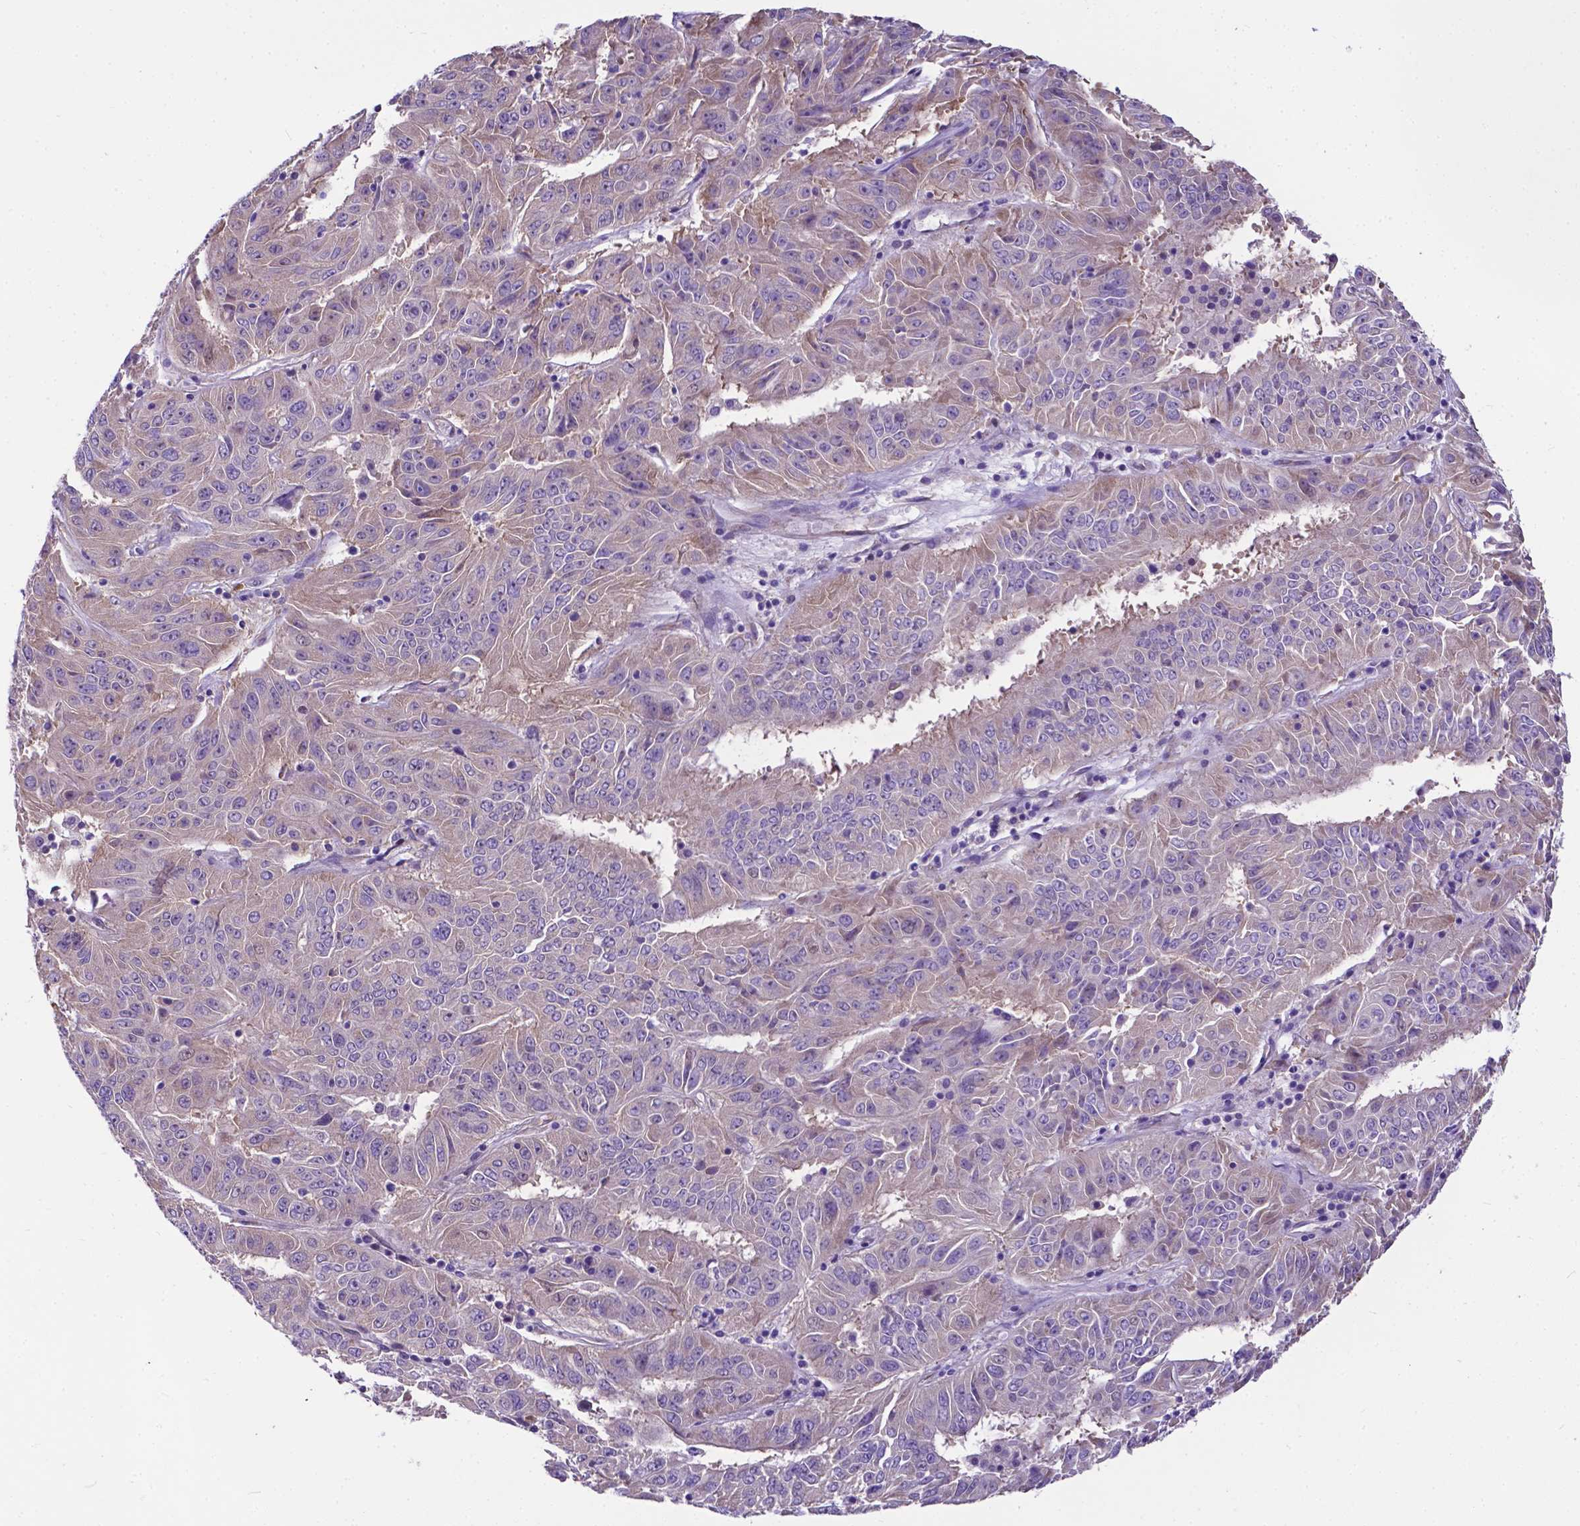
{"staining": {"intensity": "weak", "quantity": ">75%", "location": "cytoplasmic/membranous"}, "tissue": "pancreatic cancer", "cell_type": "Tumor cells", "image_type": "cancer", "snomed": [{"axis": "morphology", "description": "Adenocarcinoma, NOS"}, {"axis": "topography", "description": "Pancreas"}], "caption": "Tumor cells exhibit low levels of weak cytoplasmic/membranous positivity in approximately >75% of cells in adenocarcinoma (pancreatic). Nuclei are stained in blue.", "gene": "RPL6", "patient": {"sex": "male", "age": 63}}